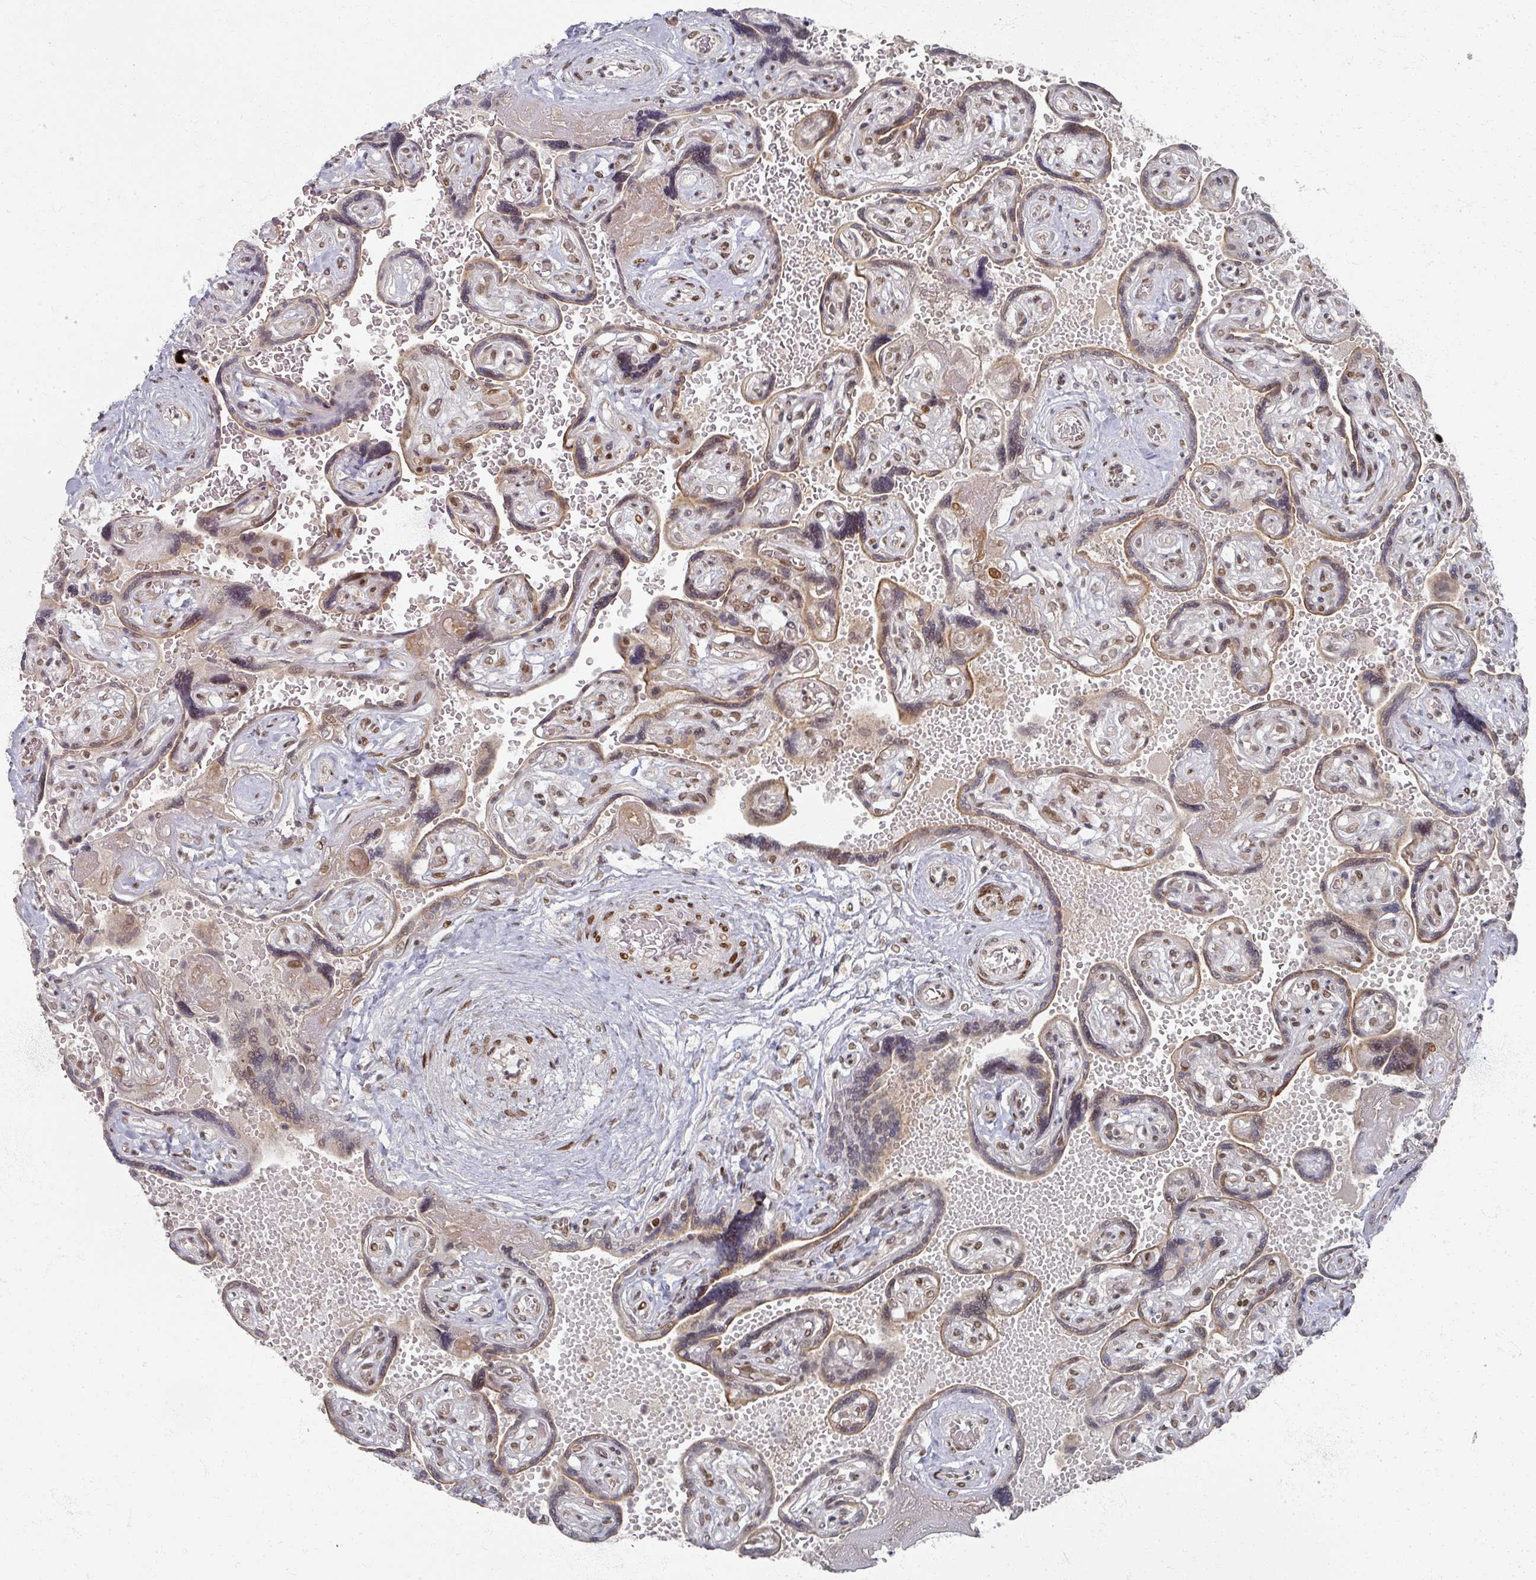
{"staining": {"intensity": "moderate", "quantity": "25%-75%", "location": "nuclear"}, "tissue": "placenta", "cell_type": "Trophoblastic cells", "image_type": "normal", "snomed": [{"axis": "morphology", "description": "Normal tissue, NOS"}, {"axis": "topography", "description": "Placenta"}], "caption": "Brown immunohistochemical staining in normal placenta displays moderate nuclear staining in about 25%-75% of trophoblastic cells.", "gene": "PSKH1", "patient": {"sex": "female", "age": 32}}